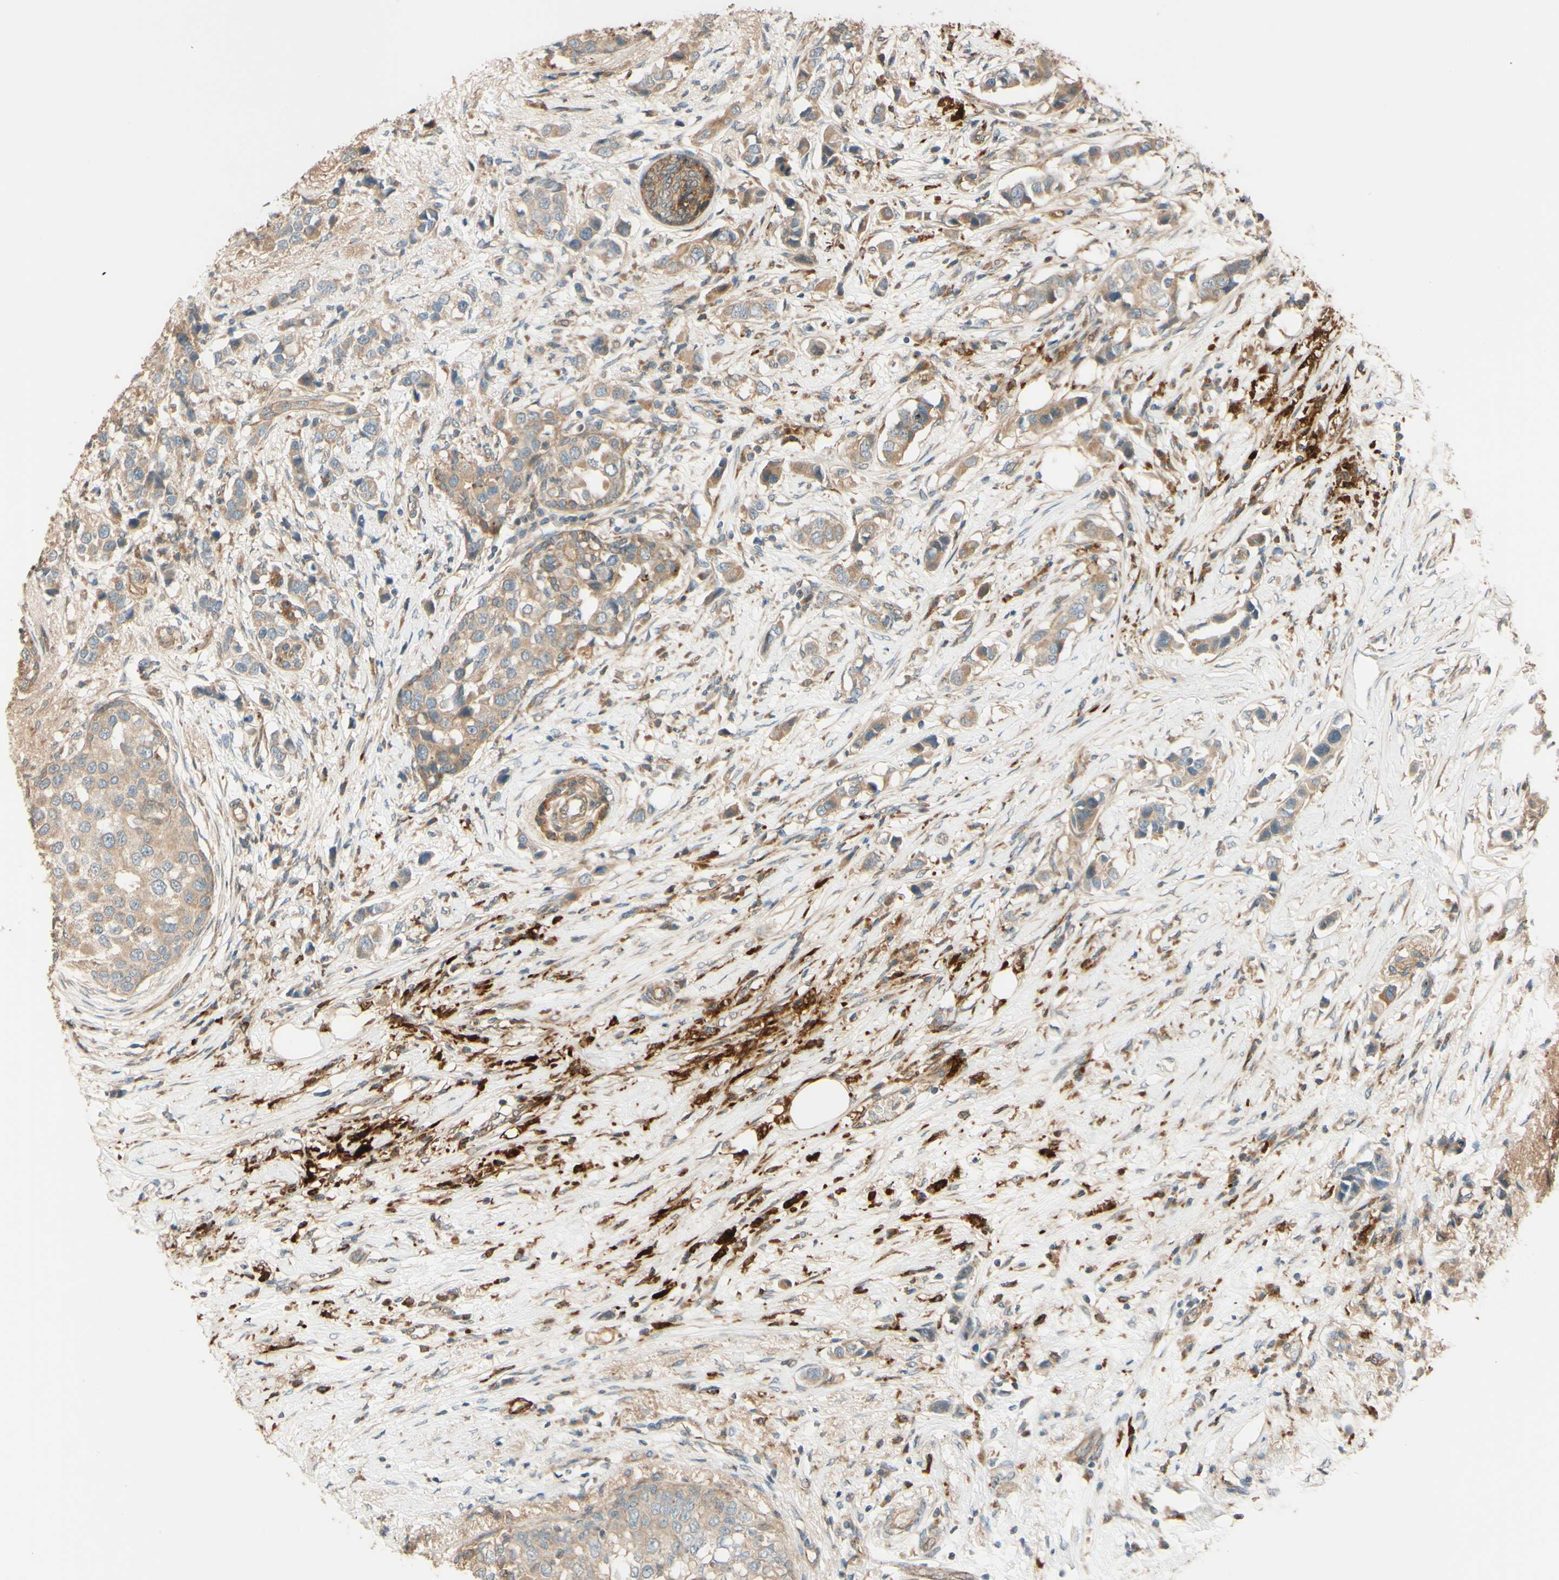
{"staining": {"intensity": "weak", "quantity": ">75%", "location": "cytoplasmic/membranous"}, "tissue": "breast cancer", "cell_type": "Tumor cells", "image_type": "cancer", "snomed": [{"axis": "morphology", "description": "Normal tissue, NOS"}, {"axis": "morphology", "description": "Duct carcinoma"}, {"axis": "topography", "description": "Breast"}], "caption": "The photomicrograph demonstrates a brown stain indicating the presence of a protein in the cytoplasmic/membranous of tumor cells in invasive ductal carcinoma (breast). (DAB = brown stain, brightfield microscopy at high magnification).", "gene": "RNF19A", "patient": {"sex": "female", "age": 50}}